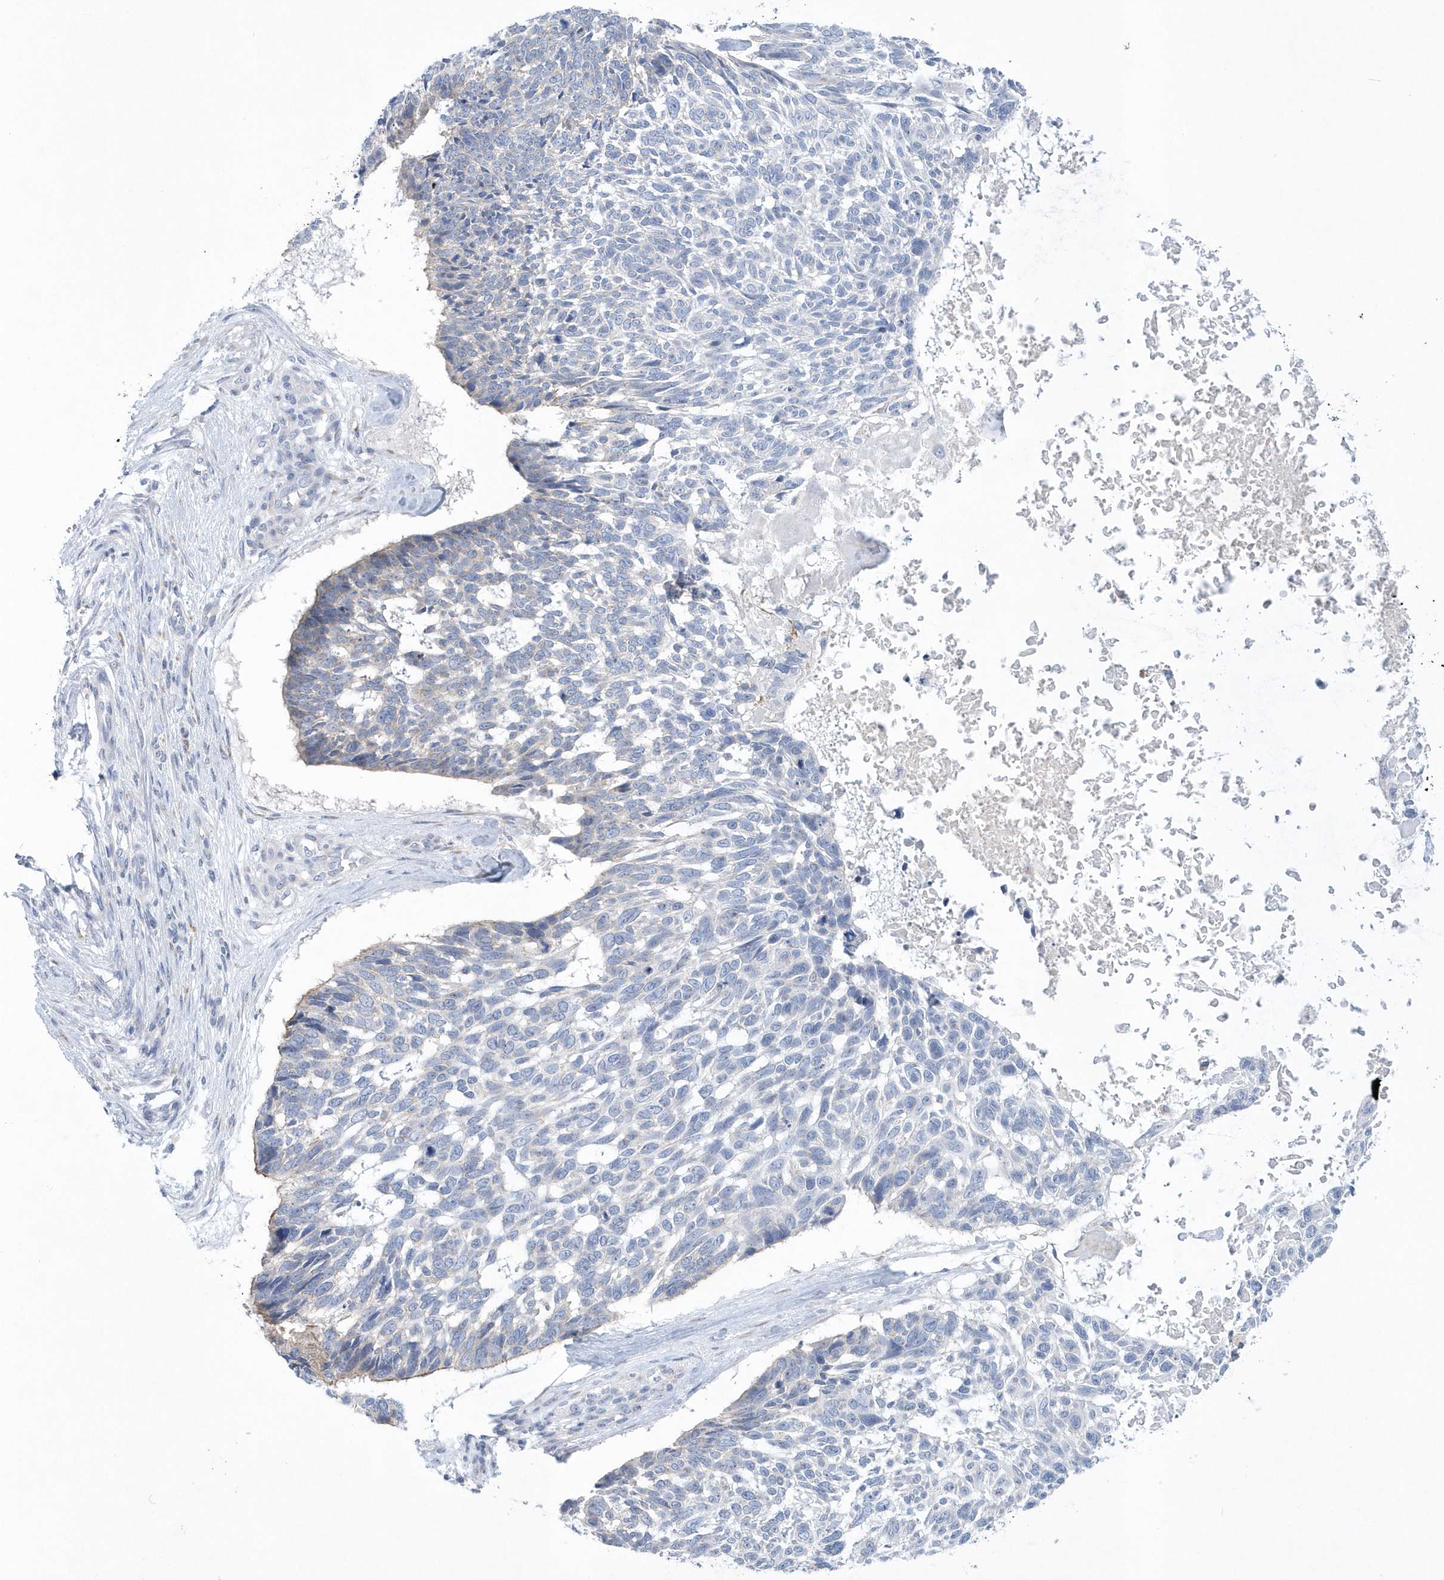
{"staining": {"intensity": "negative", "quantity": "none", "location": "none"}, "tissue": "skin cancer", "cell_type": "Tumor cells", "image_type": "cancer", "snomed": [{"axis": "morphology", "description": "Basal cell carcinoma"}, {"axis": "topography", "description": "Skin"}], "caption": "A micrograph of human skin cancer is negative for staining in tumor cells.", "gene": "SPATA18", "patient": {"sex": "male", "age": 88}}